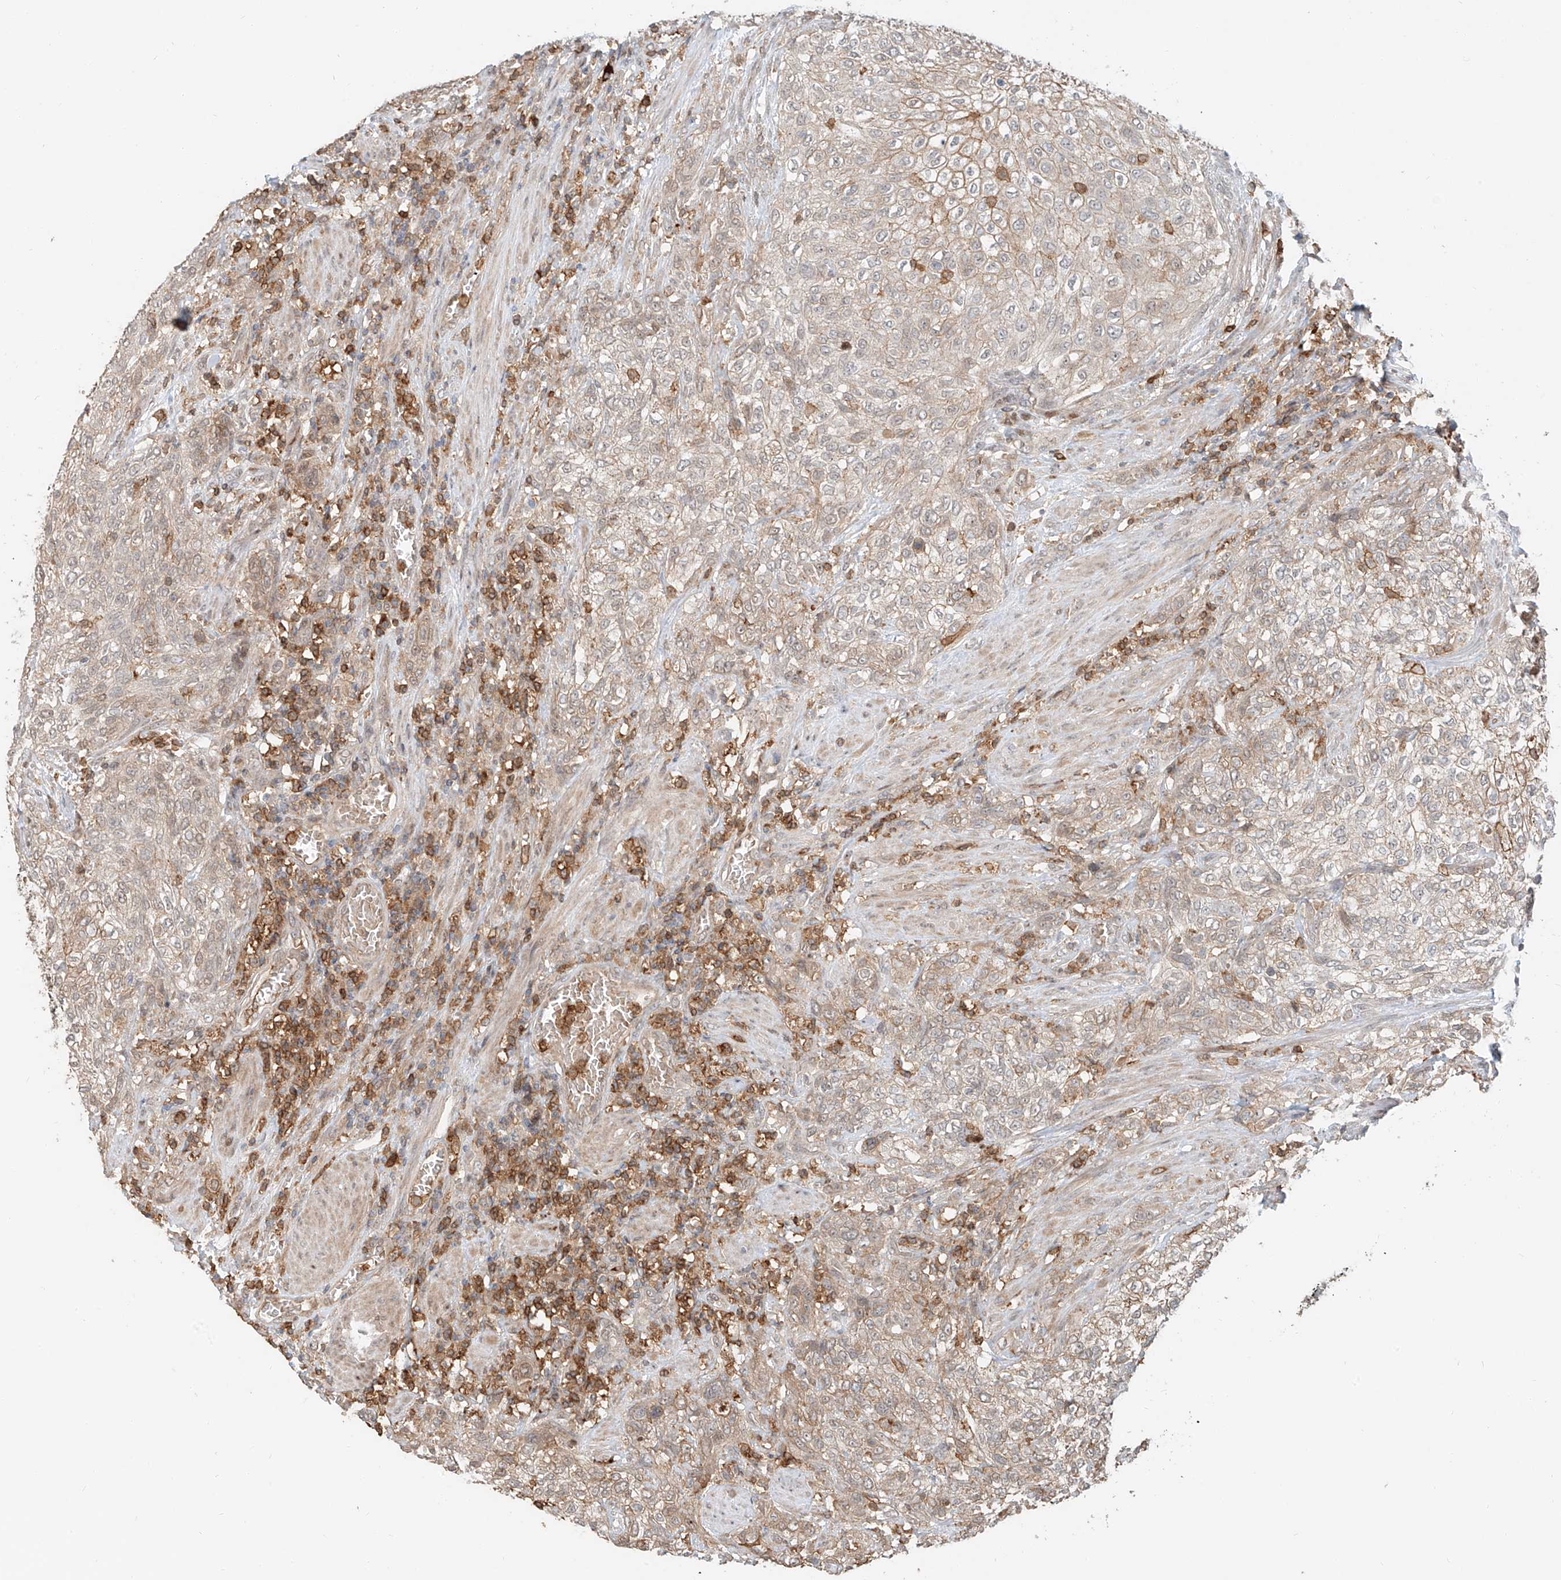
{"staining": {"intensity": "weak", "quantity": "25%-75%", "location": "cytoplasmic/membranous"}, "tissue": "urothelial cancer", "cell_type": "Tumor cells", "image_type": "cancer", "snomed": [{"axis": "morphology", "description": "Urothelial carcinoma, High grade"}, {"axis": "topography", "description": "Urinary bladder"}], "caption": "An image of human urothelial carcinoma (high-grade) stained for a protein exhibits weak cytoplasmic/membranous brown staining in tumor cells.", "gene": "CEP162", "patient": {"sex": "male", "age": 35}}